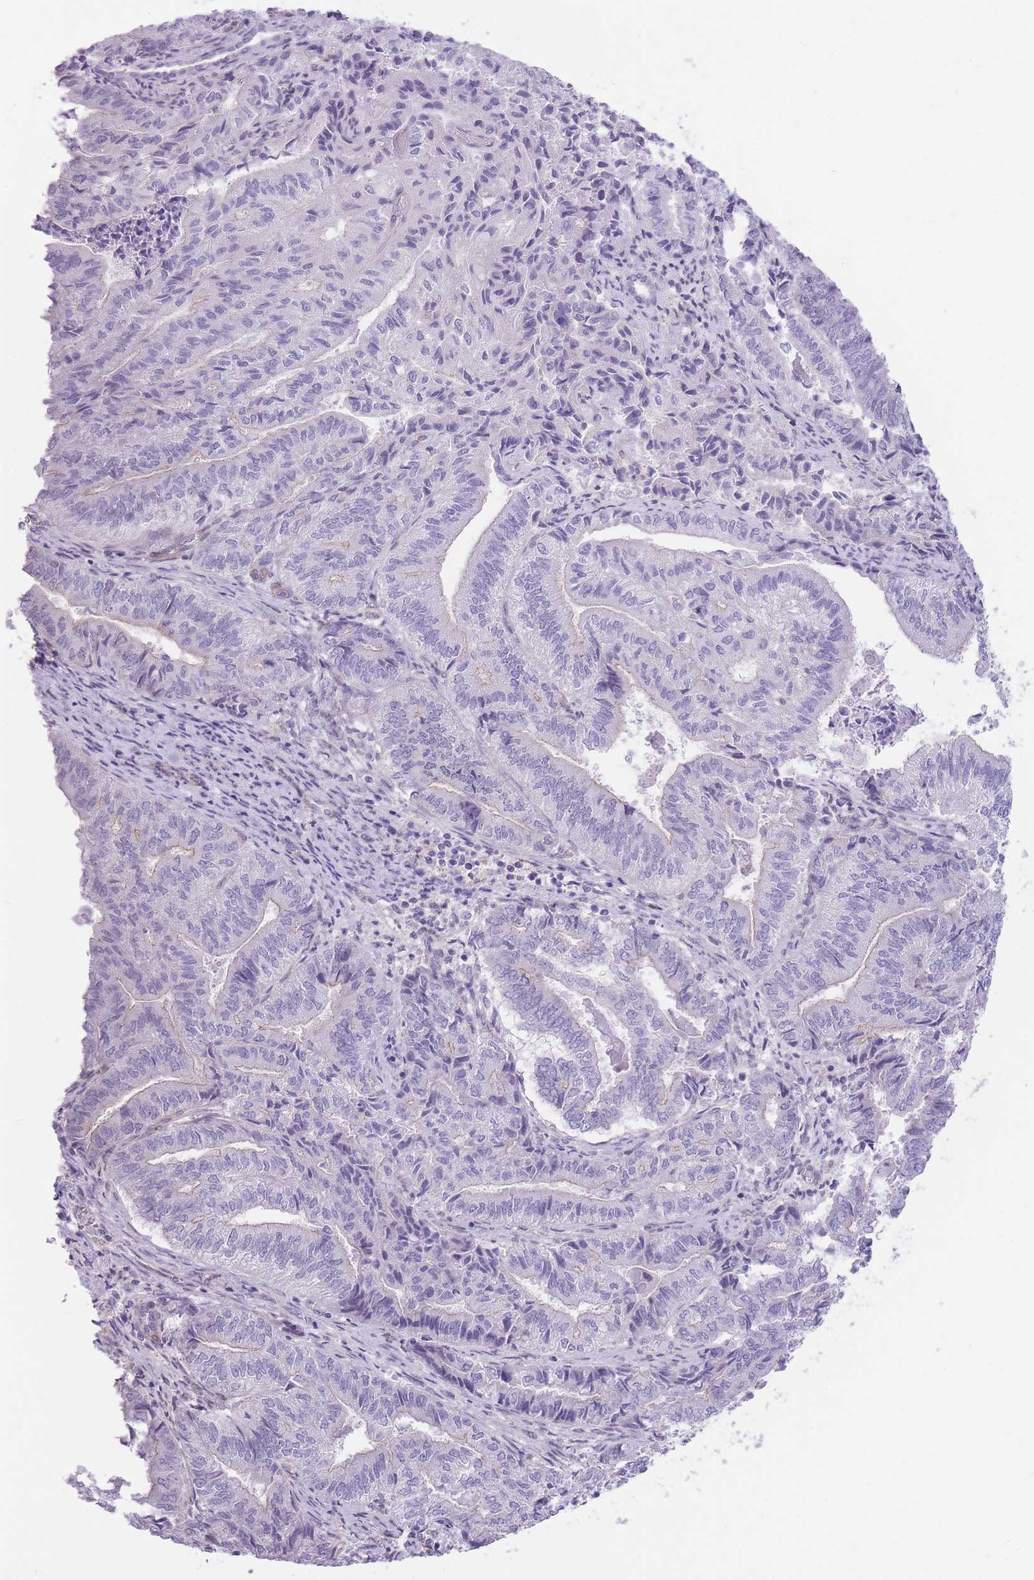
{"staining": {"intensity": "negative", "quantity": "none", "location": "none"}, "tissue": "endometrial cancer", "cell_type": "Tumor cells", "image_type": "cancer", "snomed": [{"axis": "morphology", "description": "Adenocarcinoma, NOS"}, {"axis": "topography", "description": "Endometrium"}], "caption": "The immunohistochemistry (IHC) histopathology image has no significant expression in tumor cells of endometrial adenocarcinoma tissue.", "gene": "OR11H12", "patient": {"sex": "female", "age": 80}}